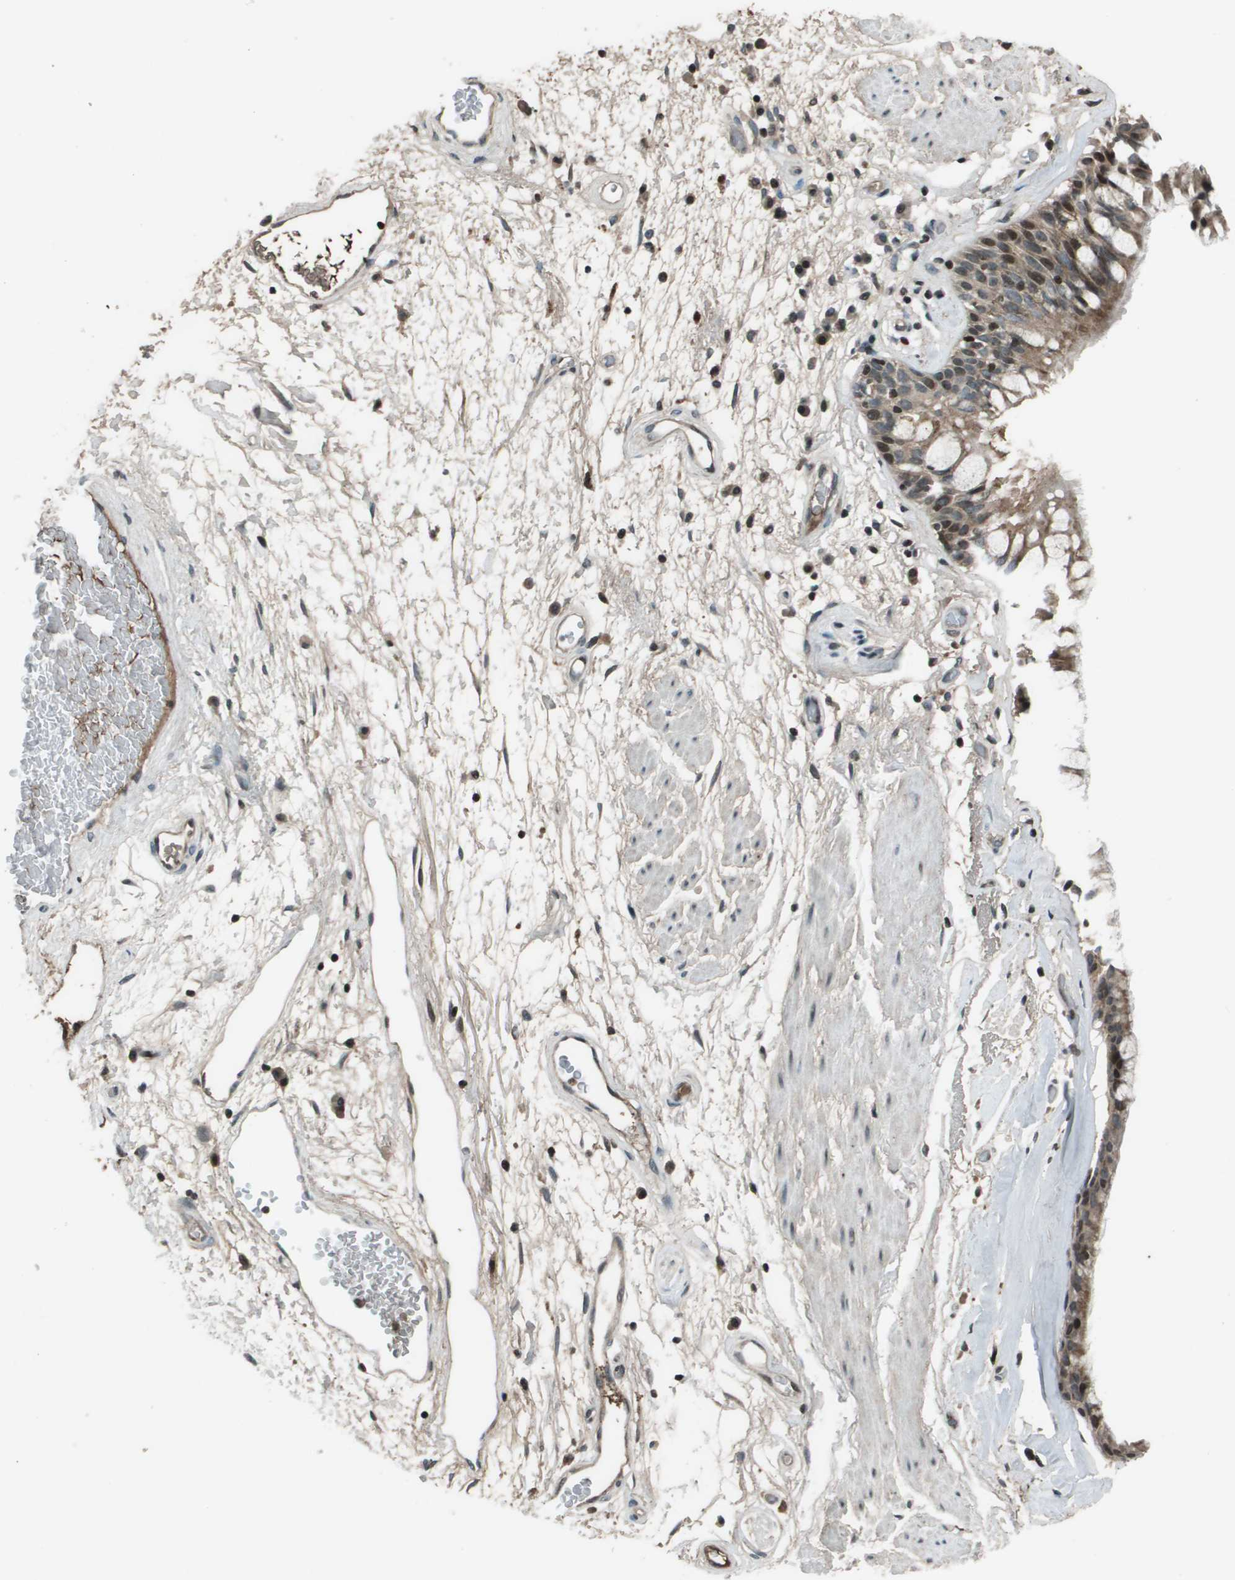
{"staining": {"intensity": "weak", "quantity": ">75%", "location": "cytoplasmic/membranous,nuclear"}, "tissue": "bronchus", "cell_type": "Respiratory epithelial cells", "image_type": "normal", "snomed": [{"axis": "morphology", "description": "Normal tissue, NOS"}, {"axis": "morphology", "description": "Adenocarcinoma, NOS"}, {"axis": "topography", "description": "Bronchus"}, {"axis": "topography", "description": "Lung"}], "caption": "Respiratory epithelial cells exhibit low levels of weak cytoplasmic/membranous,nuclear staining in about >75% of cells in benign human bronchus. (Brightfield microscopy of DAB IHC at high magnification).", "gene": "CXCL12", "patient": {"sex": "female", "age": 54}}